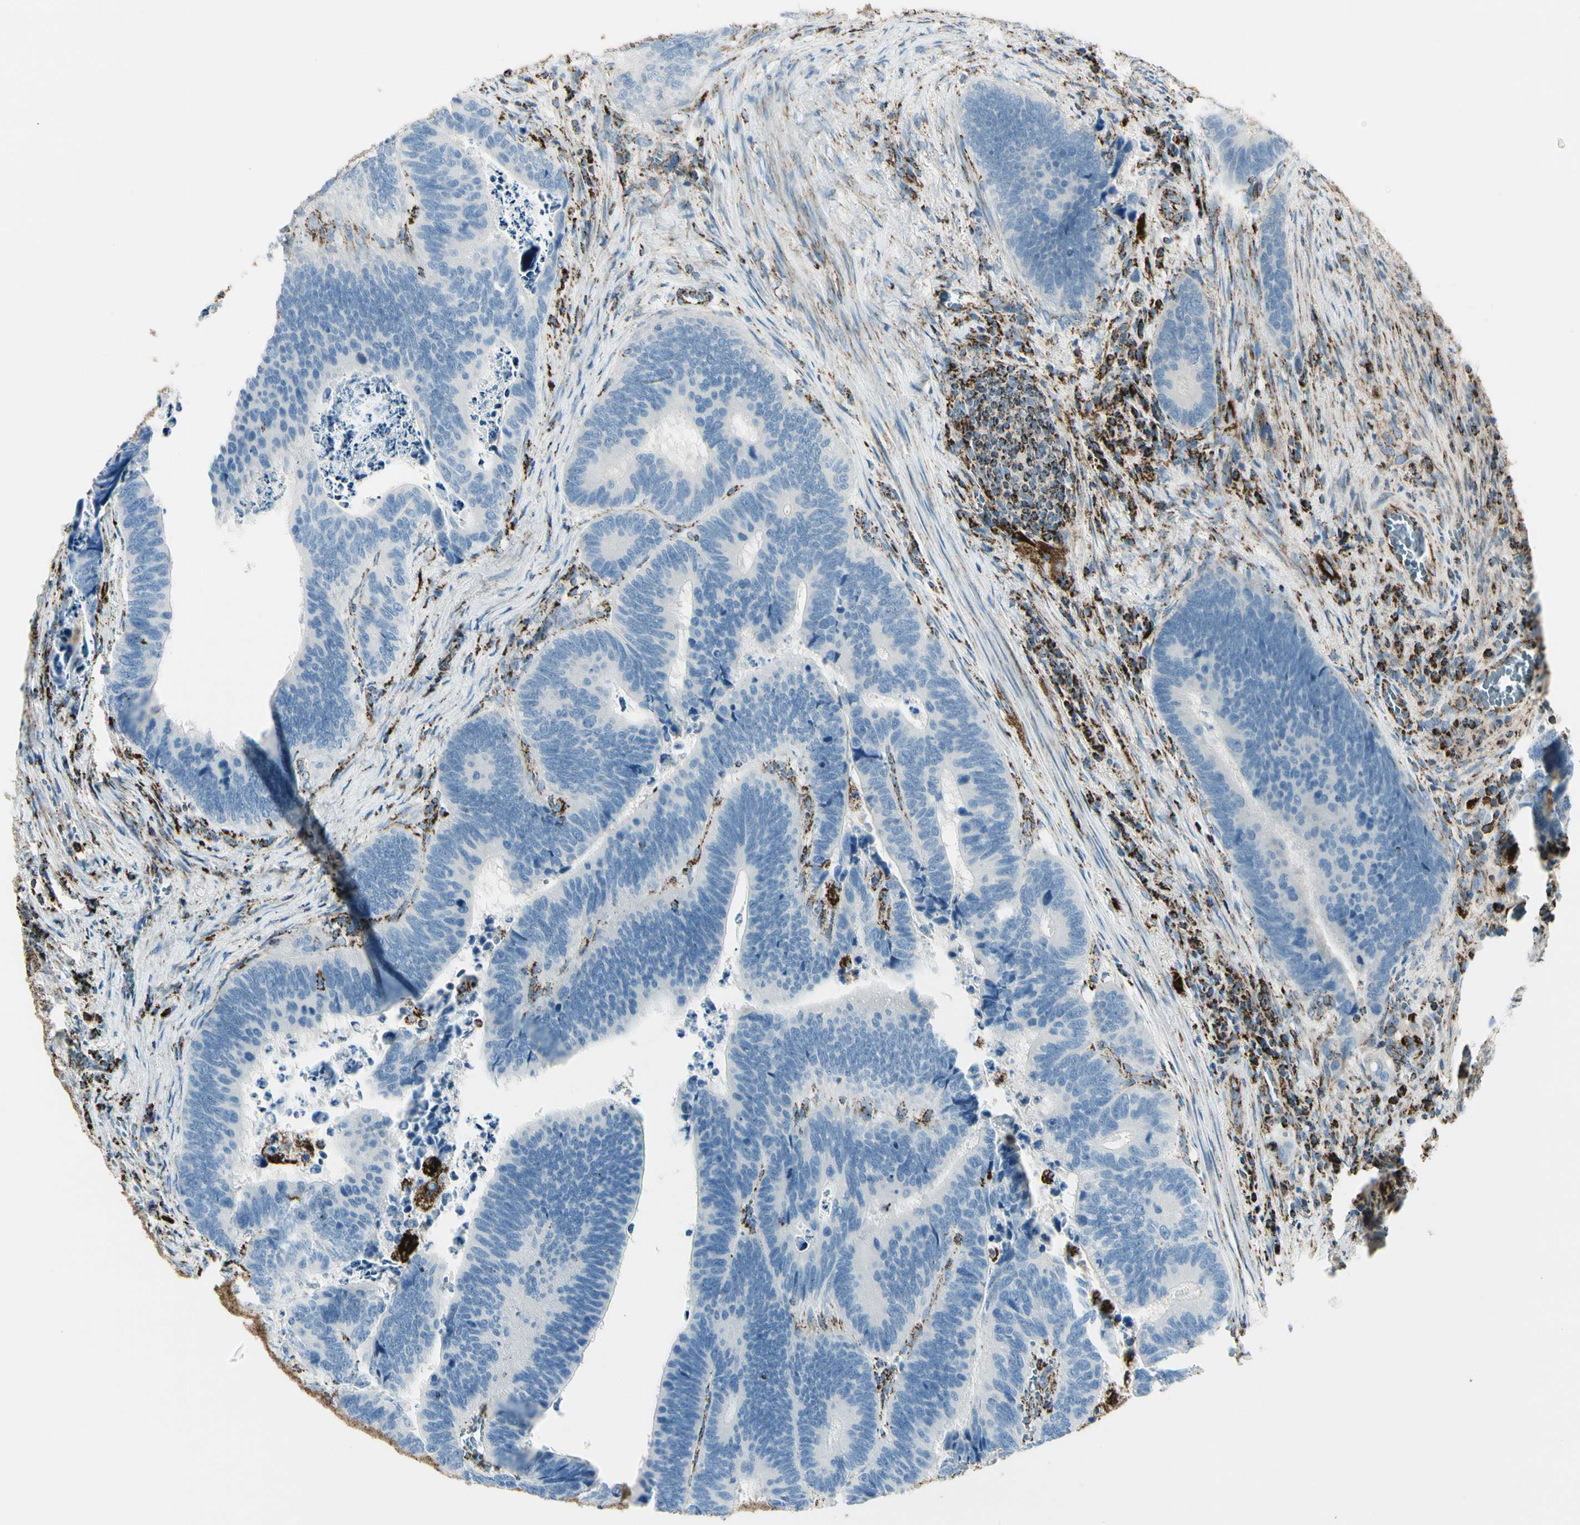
{"staining": {"intensity": "negative", "quantity": "none", "location": "none"}, "tissue": "colorectal cancer", "cell_type": "Tumor cells", "image_type": "cancer", "snomed": [{"axis": "morphology", "description": "Adenocarcinoma, NOS"}, {"axis": "topography", "description": "Colon"}], "caption": "Human colorectal cancer (adenocarcinoma) stained for a protein using IHC shows no expression in tumor cells.", "gene": "ME2", "patient": {"sex": "male", "age": 72}}